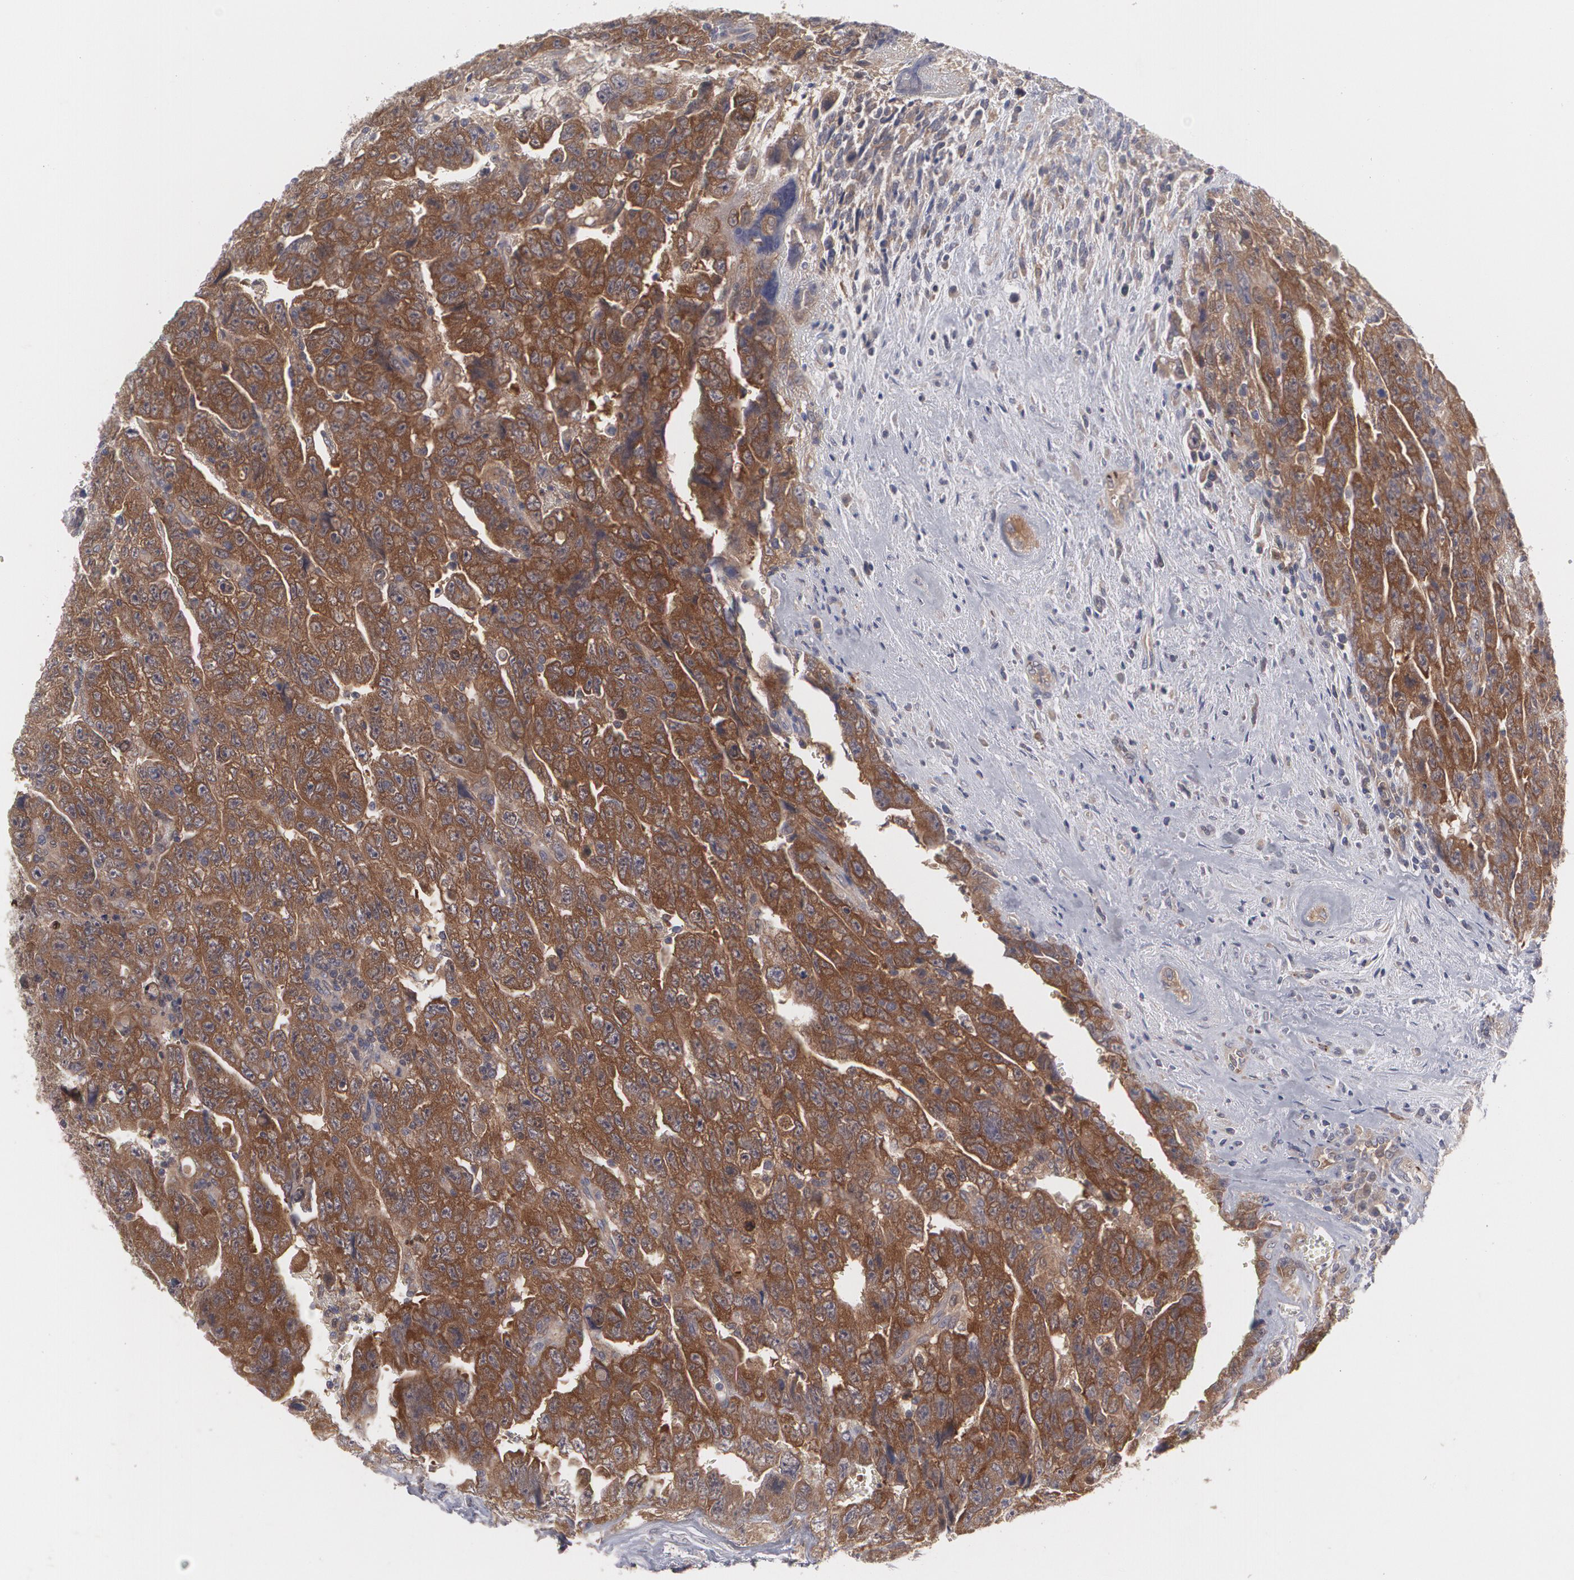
{"staining": {"intensity": "moderate", "quantity": ">75%", "location": "cytoplasmic/membranous"}, "tissue": "testis cancer", "cell_type": "Tumor cells", "image_type": "cancer", "snomed": [{"axis": "morphology", "description": "Carcinoma, Embryonal, NOS"}, {"axis": "topography", "description": "Testis"}], "caption": "Immunohistochemistry (IHC) (DAB) staining of human embryonal carcinoma (testis) shows moderate cytoplasmic/membranous protein positivity in about >75% of tumor cells.", "gene": "HTT", "patient": {"sex": "male", "age": 28}}